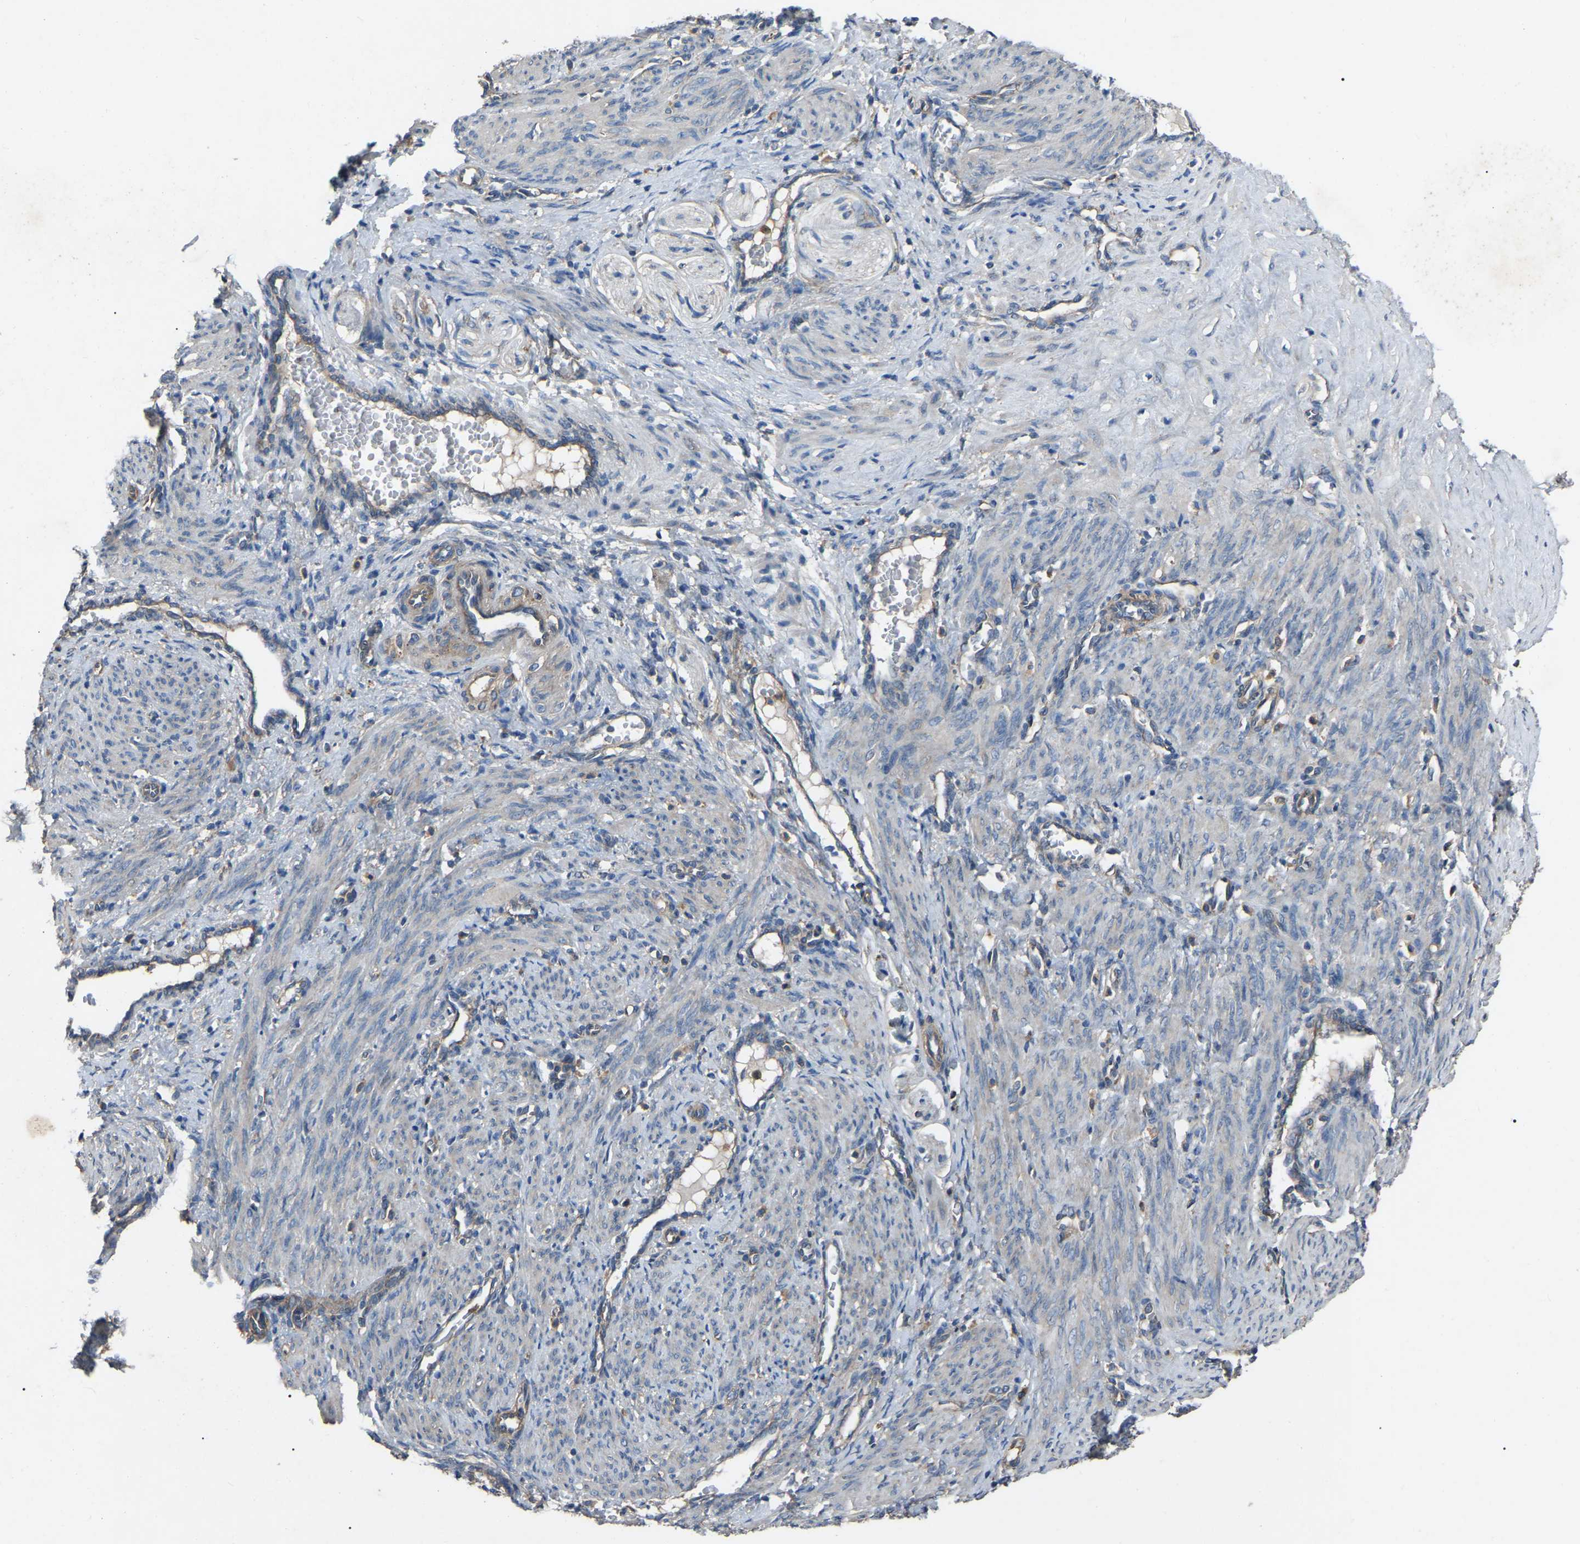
{"staining": {"intensity": "weak", "quantity": "<25%", "location": "cytoplasmic/membranous"}, "tissue": "smooth muscle", "cell_type": "Smooth muscle cells", "image_type": "normal", "snomed": [{"axis": "morphology", "description": "Normal tissue, NOS"}, {"axis": "topography", "description": "Endometrium"}], "caption": "DAB immunohistochemical staining of unremarkable smooth muscle exhibits no significant staining in smooth muscle cells.", "gene": "AIMP1", "patient": {"sex": "female", "age": 33}}